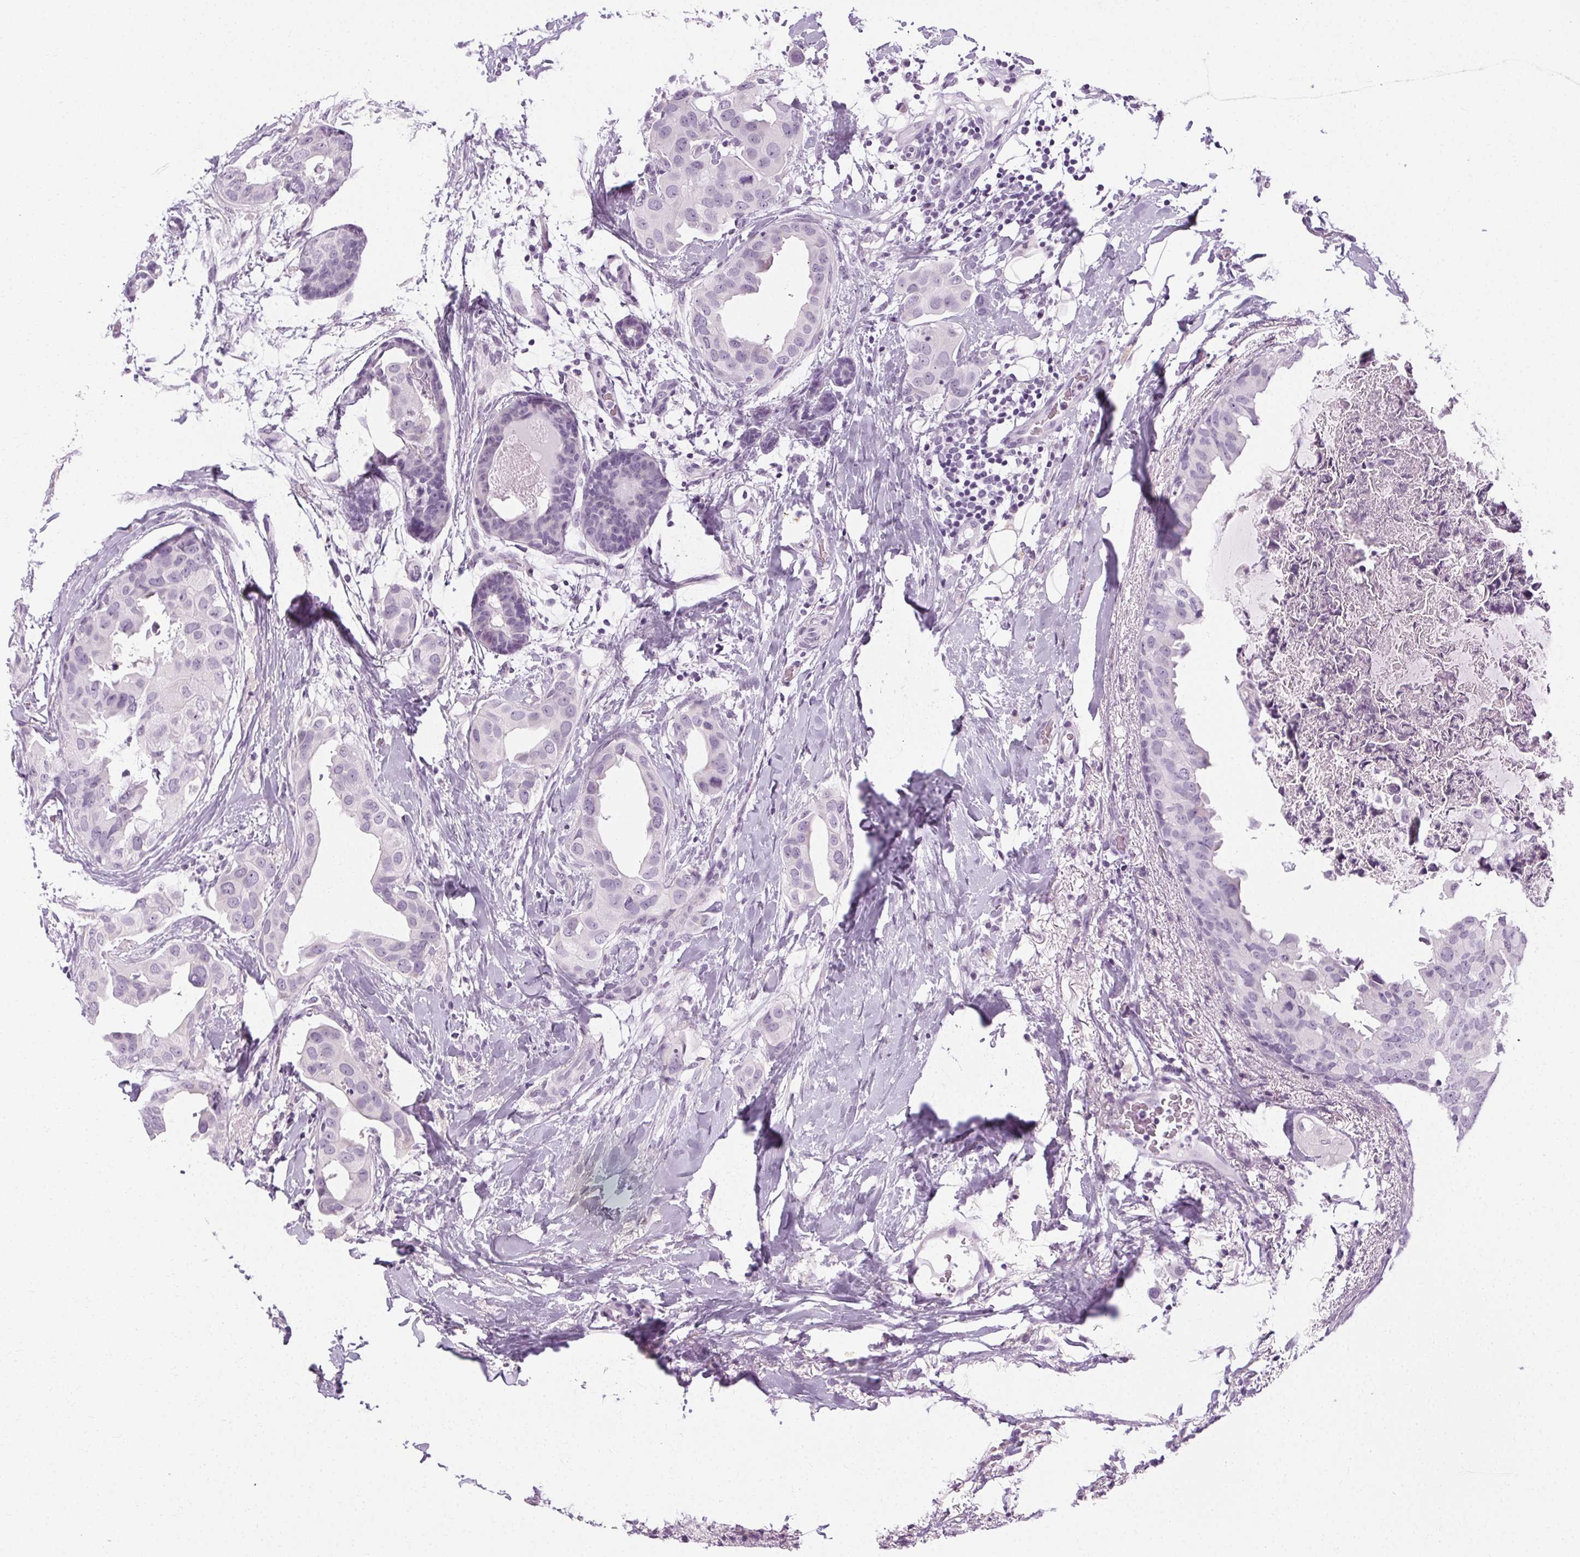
{"staining": {"intensity": "negative", "quantity": "none", "location": "none"}, "tissue": "breast cancer", "cell_type": "Tumor cells", "image_type": "cancer", "snomed": [{"axis": "morphology", "description": "Normal tissue, NOS"}, {"axis": "morphology", "description": "Duct carcinoma"}, {"axis": "topography", "description": "Breast"}], "caption": "High power microscopy photomicrograph of an immunohistochemistry micrograph of breast invasive ductal carcinoma, revealing no significant positivity in tumor cells. (DAB (3,3'-diaminobenzidine) IHC with hematoxylin counter stain).", "gene": "POMC", "patient": {"sex": "female", "age": 40}}